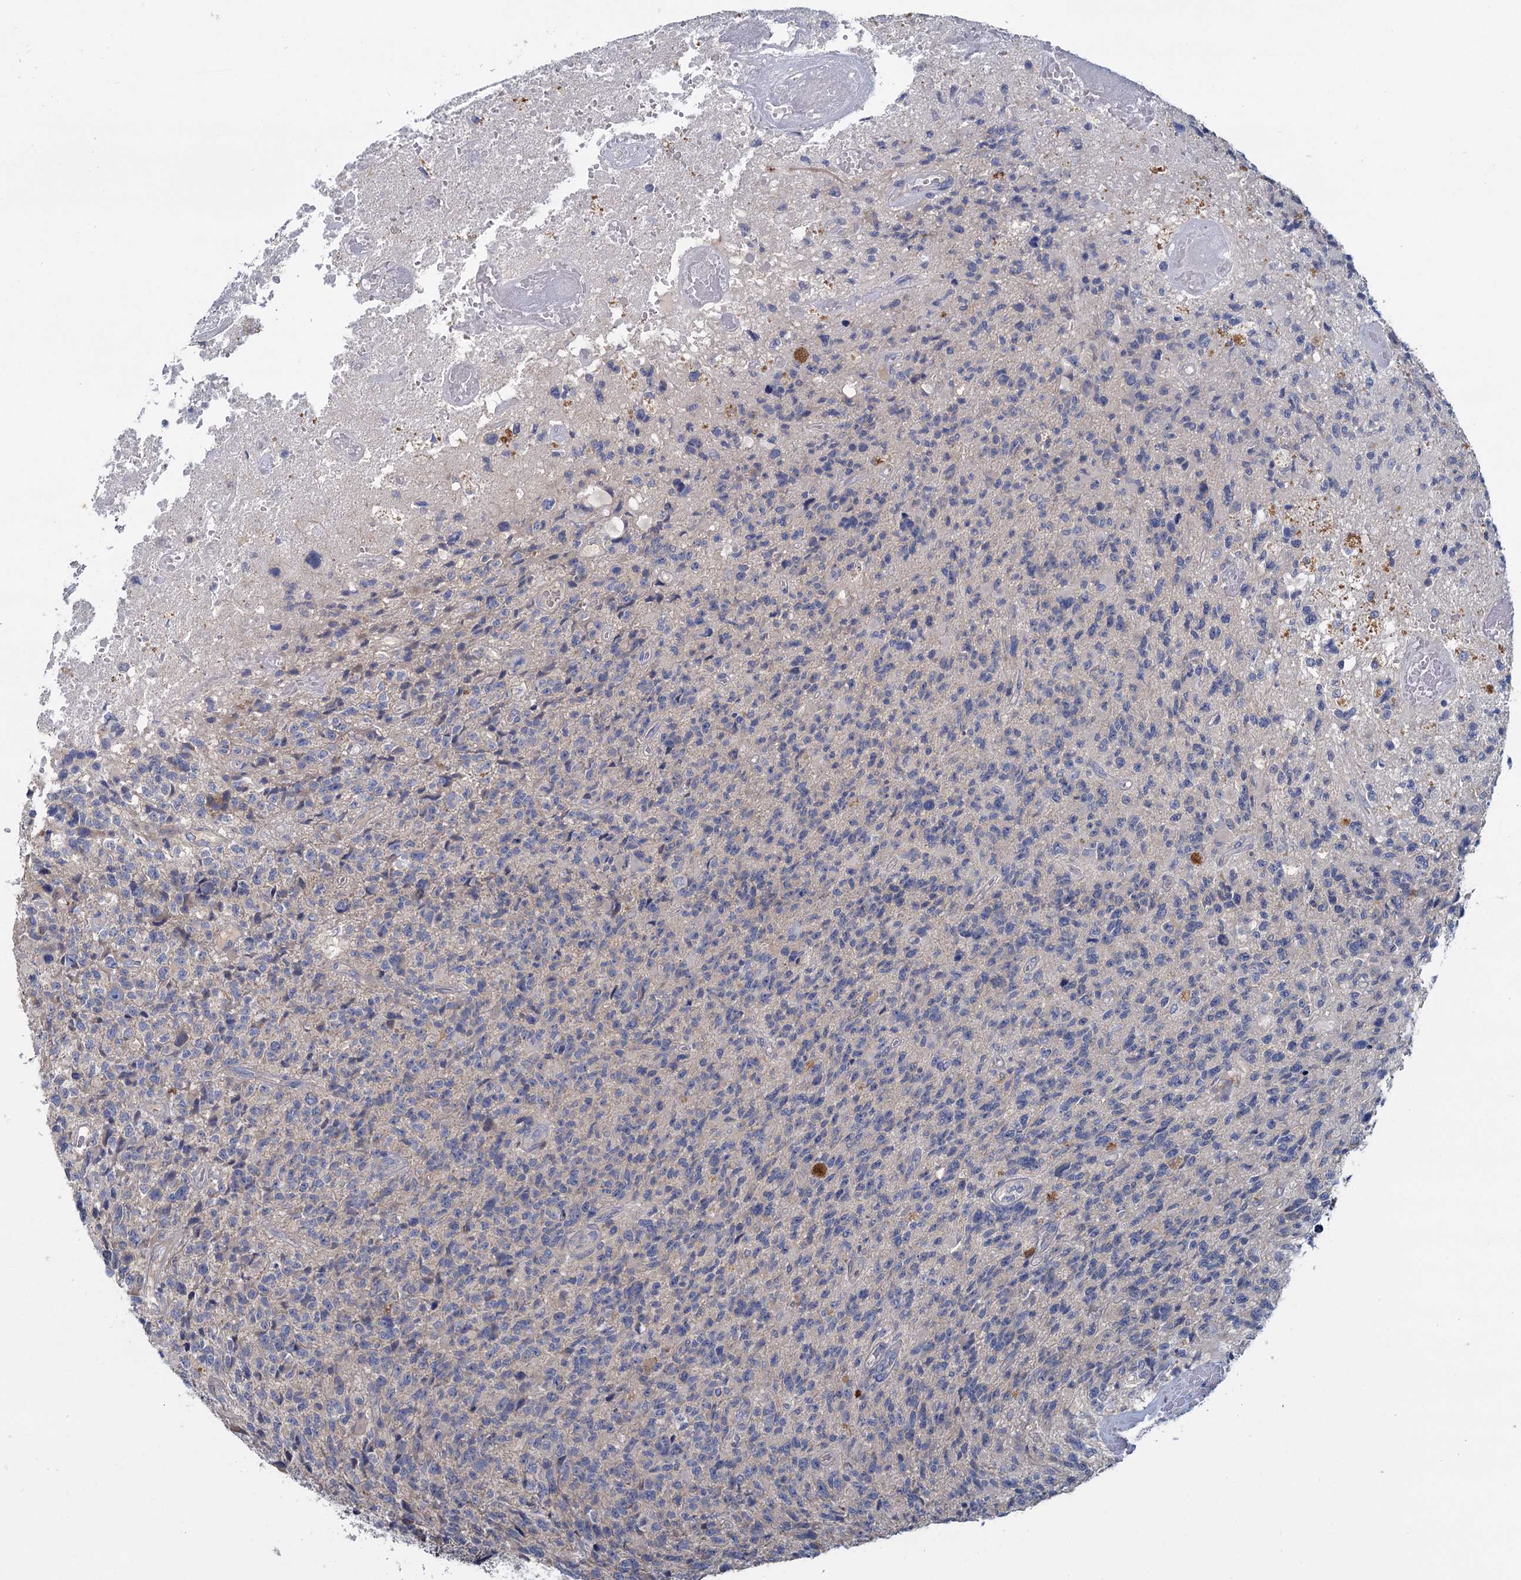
{"staining": {"intensity": "negative", "quantity": "none", "location": "none"}, "tissue": "glioma", "cell_type": "Tumor cells", "image_type": "cancer", "snomed": [{"axis": "morphology", "description": "Glioma, malignant, High grade"}, {"axis": "topography", "description": "Brain"}], "caption": "Image shows no significant protein staining in tumor cells of malignant glioma (high-grade).", "gene": "ACSM3", "patient": {"sex": "male", "age": 76}}